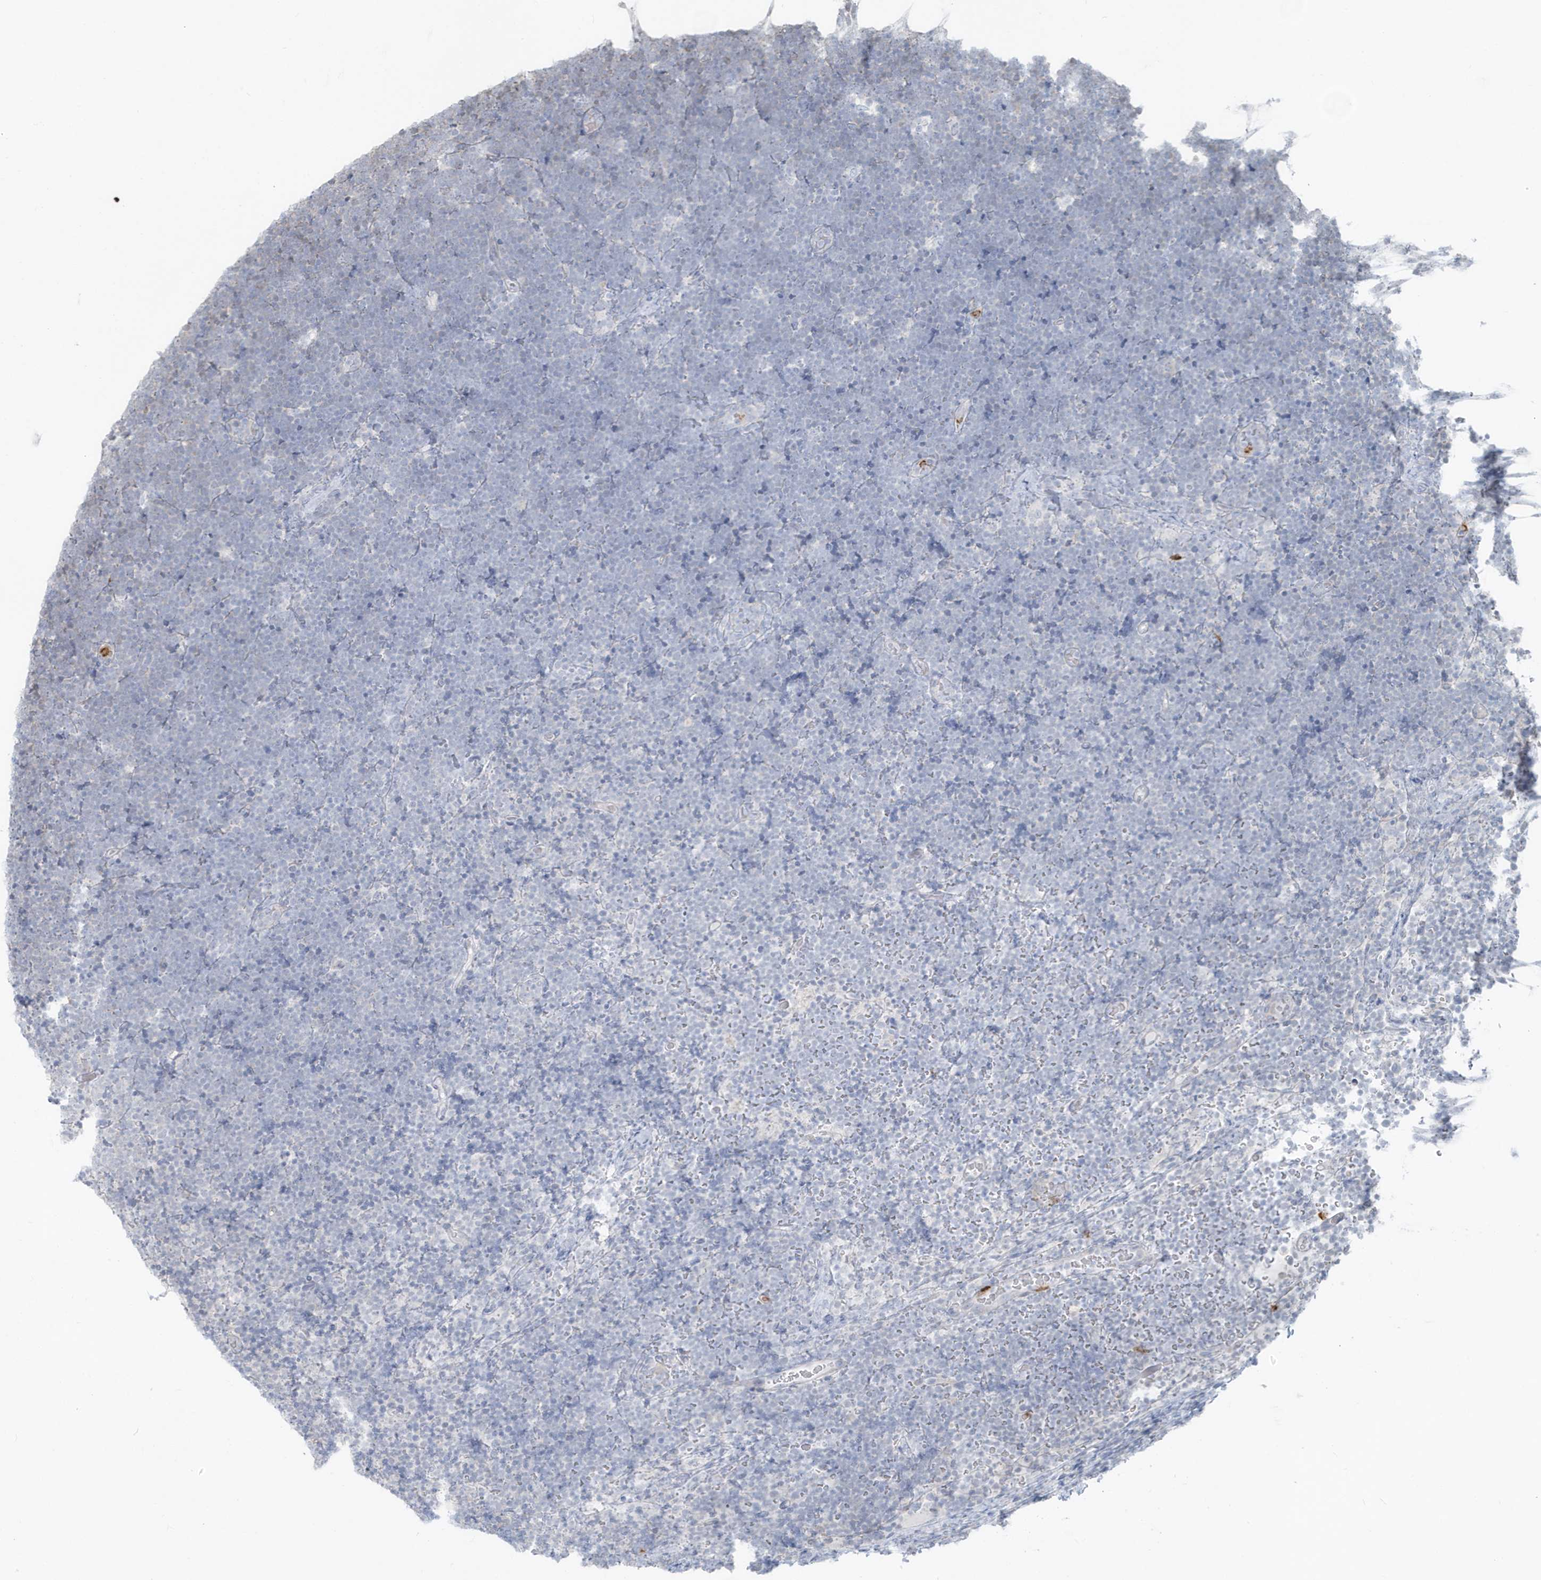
{"staining": {"intensity": "negative", "quantity": "none", "location": "none"}, "tissue": "lymphoma", "cell_type": "Tumor cells", "image_type": "cancer", "snomed": [{"axis": "morphology", "description": "Malignant lymphoma, non-Hodgkin's type, High grade"}, {"axis": "topography", "description": "Lymph node"}], "caption": "Immunohistochemistry (IHC) of lymphoma shows no staining in tumor cells.", "gene": "CCNJ", "patient": {"sex": "male", "age": 13}}